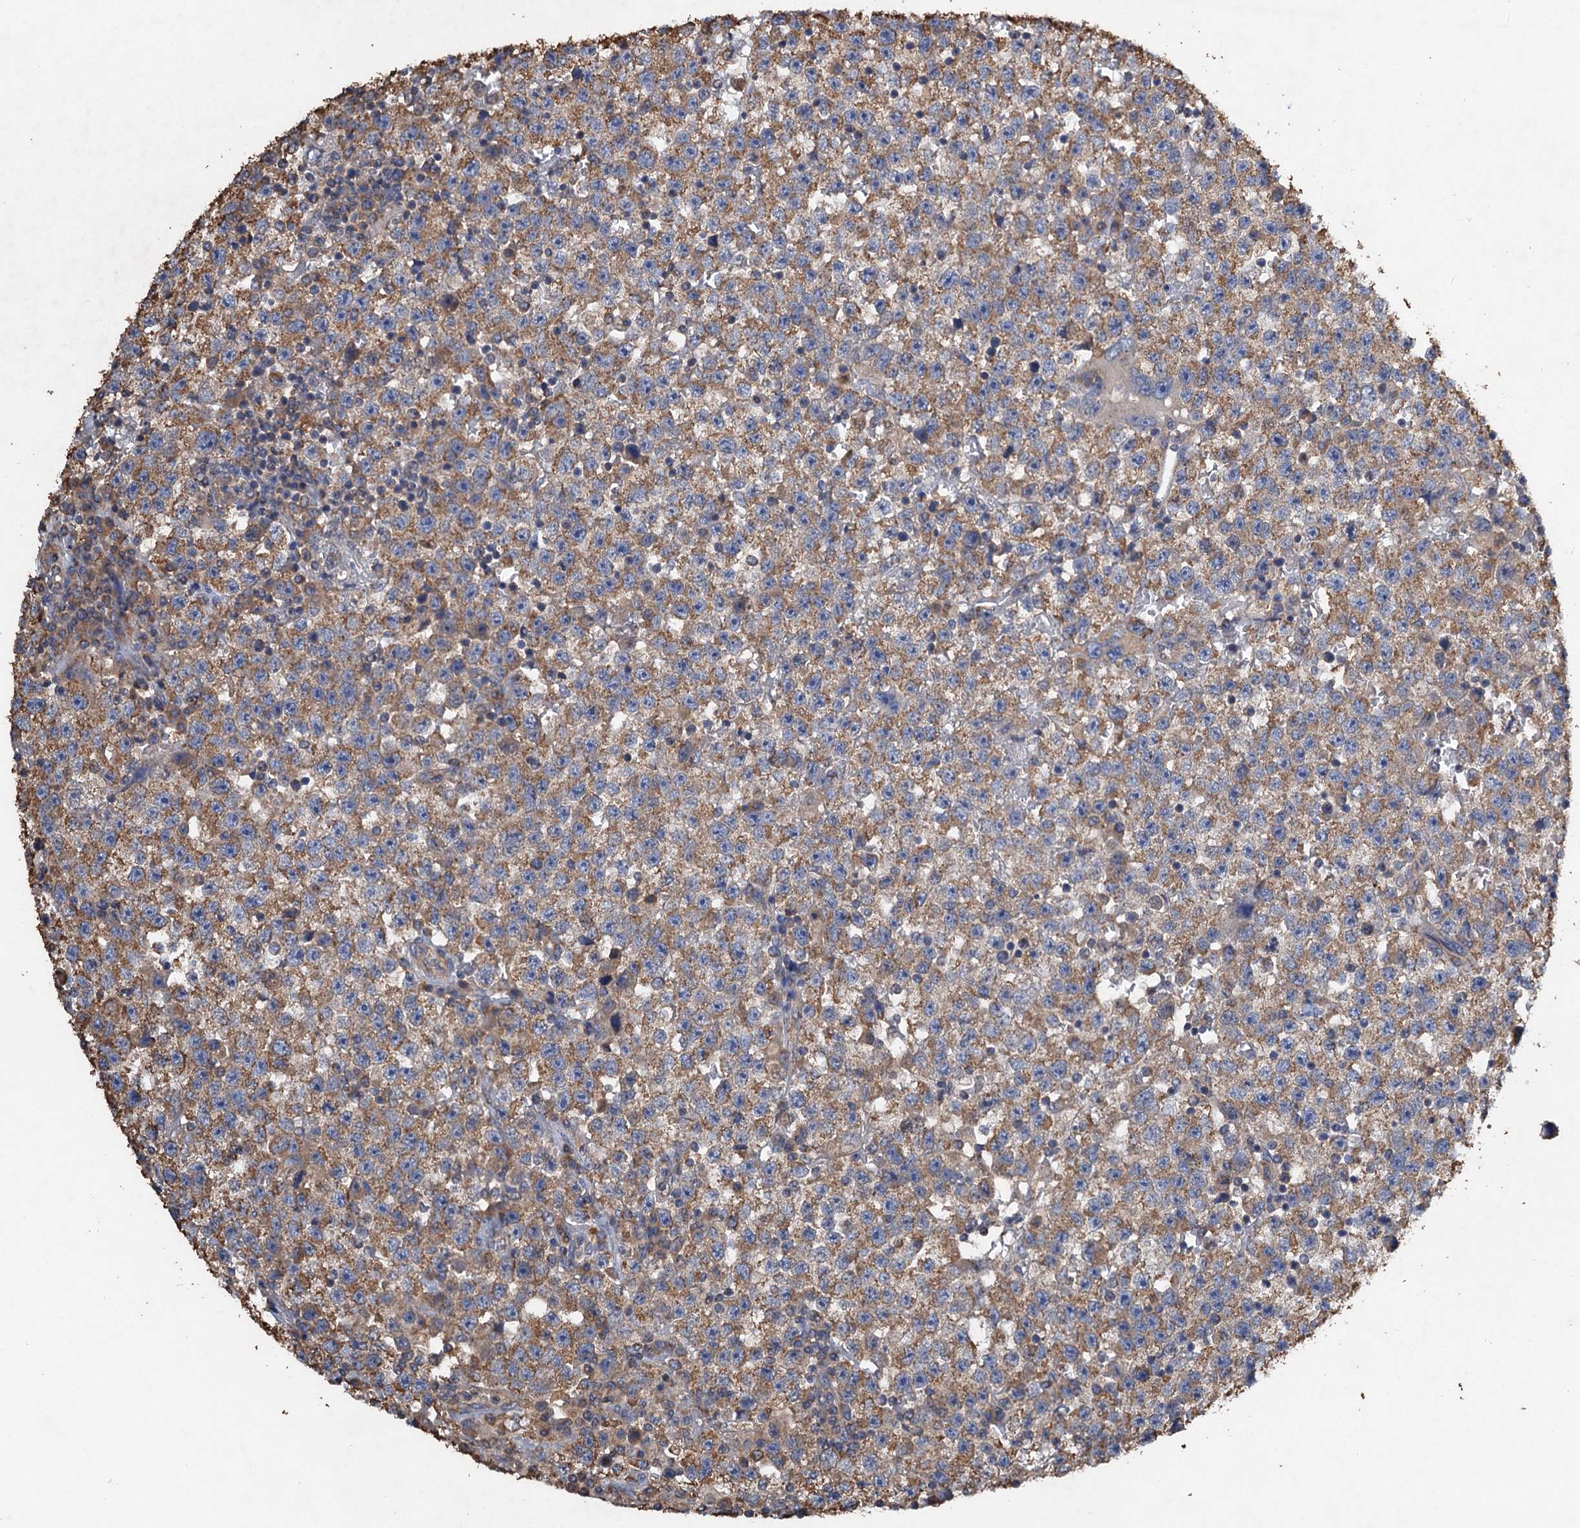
{"staining": {"intensity": "moderate", "quantity": ">75%", "location": "cytoplasmic/membranous"}, "tissue": "testis cancer", "cell_type": "Tumor cells", "image_type": "cancer", "snomed": [{"axis": "morphology", "description": "Seminoma, NOS"}, {"axis": "topography", "description": "Testis"}], "caption": "High-magnification brightfield microscopy of testis seminoma stained with DAB (brown) and counterstained with hematoxylin (blue). tumor cells exhibit moderate cytoplasmic/membranous staining is present in approximately>75% of cells.", "gene": "SCUBE3", "patient": {"sex": "male", "age": 22}}